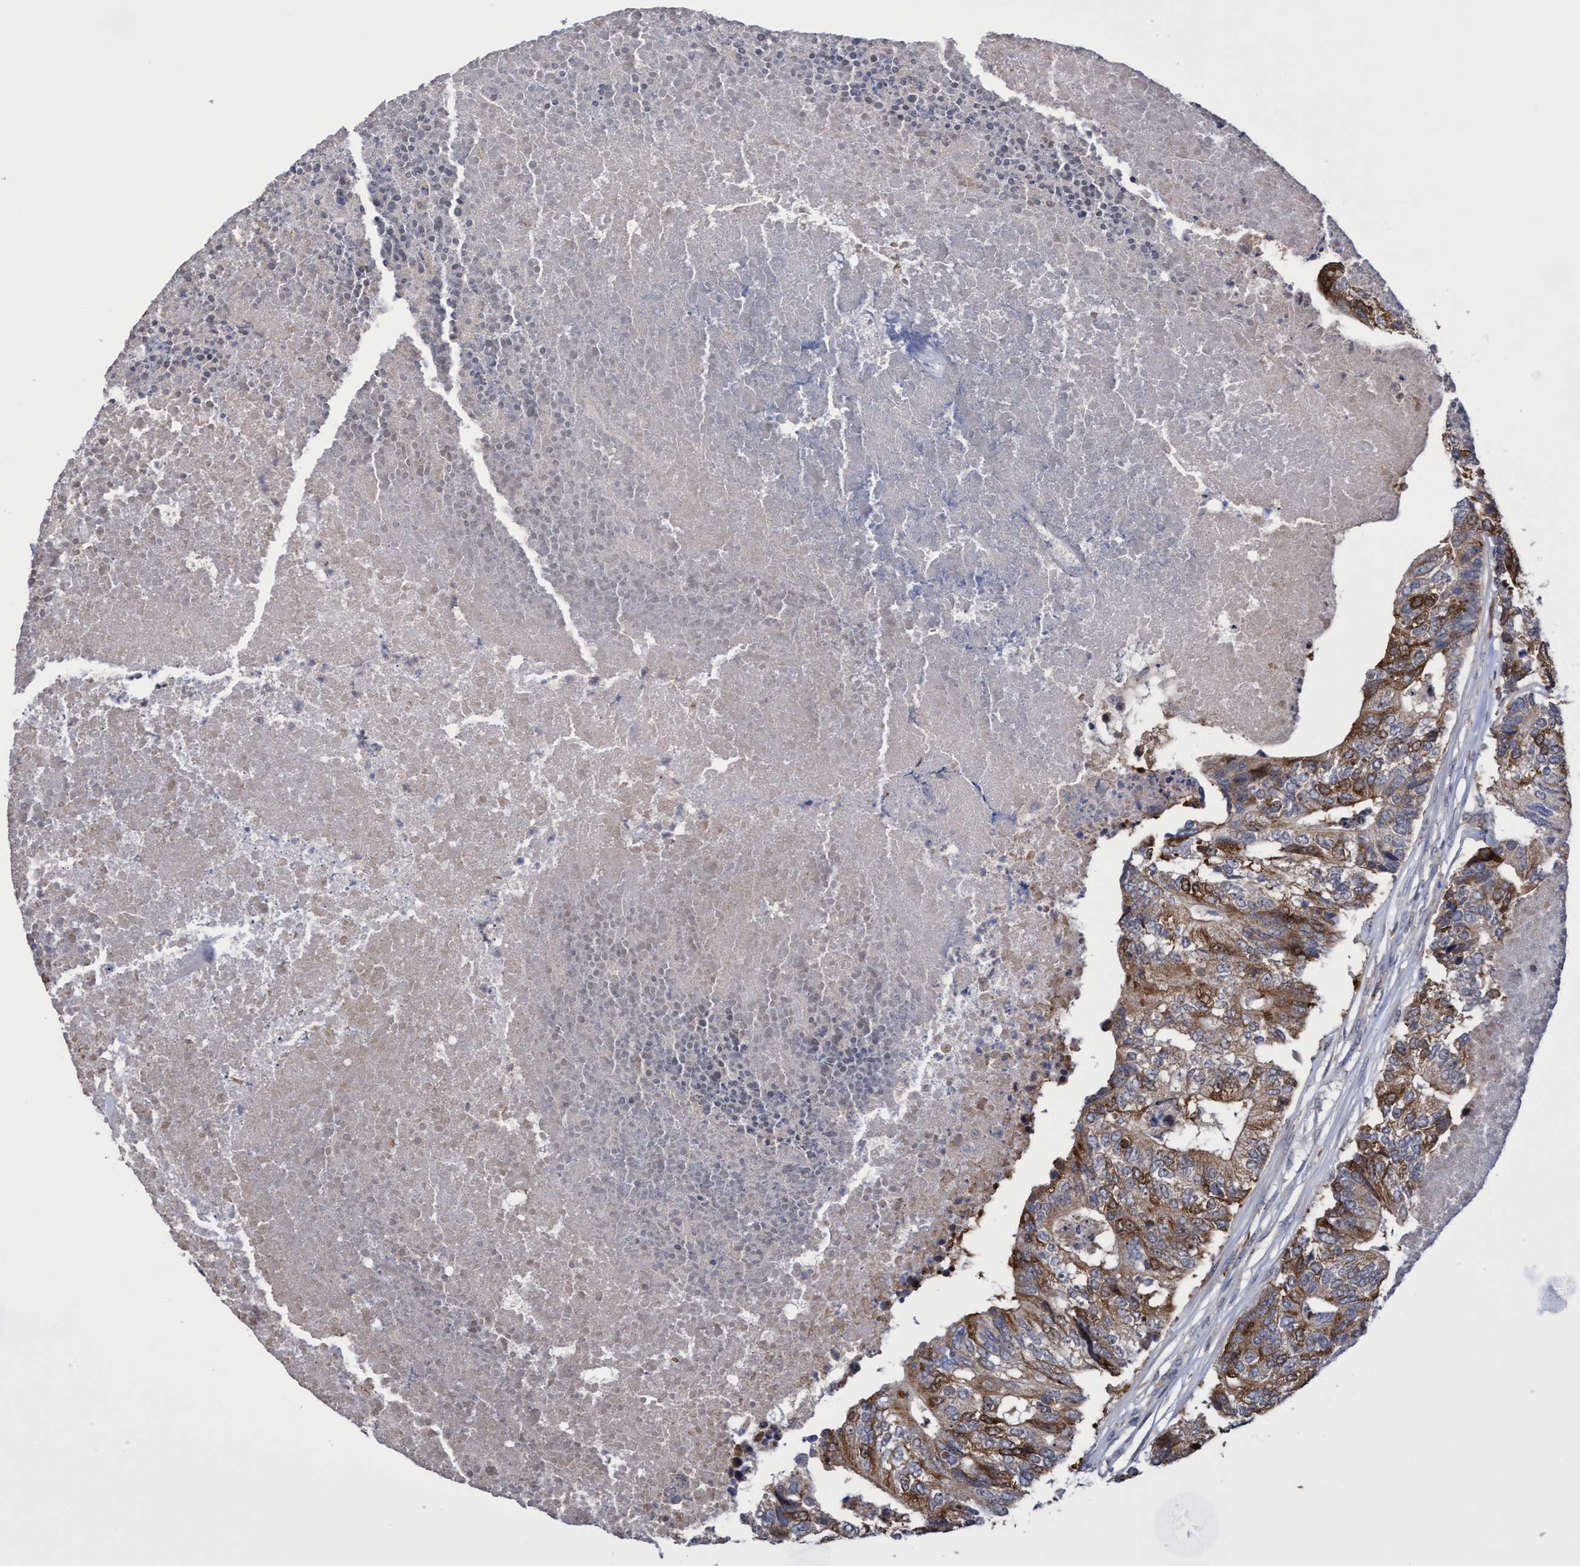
{"staining": {"intensity": "moderate", "quantity": ">75%", "location": "cytoplasmic/membranous,nuclear"}, "tissue": "colorectal cancer", "cell_type": "Tumor cells", "image_type": "cancer", "snomed": [{"axis": "morphology", "description": "Adenocarcinoma, NOS"}, {"axis": "topography", "description": "Colon"}], "caption": "Approximately >75% of tumor cells in adenocarcinoma (colorectal) exhibit moderate cytoplasmic/membranous and nuclear protein expression as visualized by brown immunohistochemical staining.", "gene": "SLBP", "patient": {"sex": "female", "age": 67}}